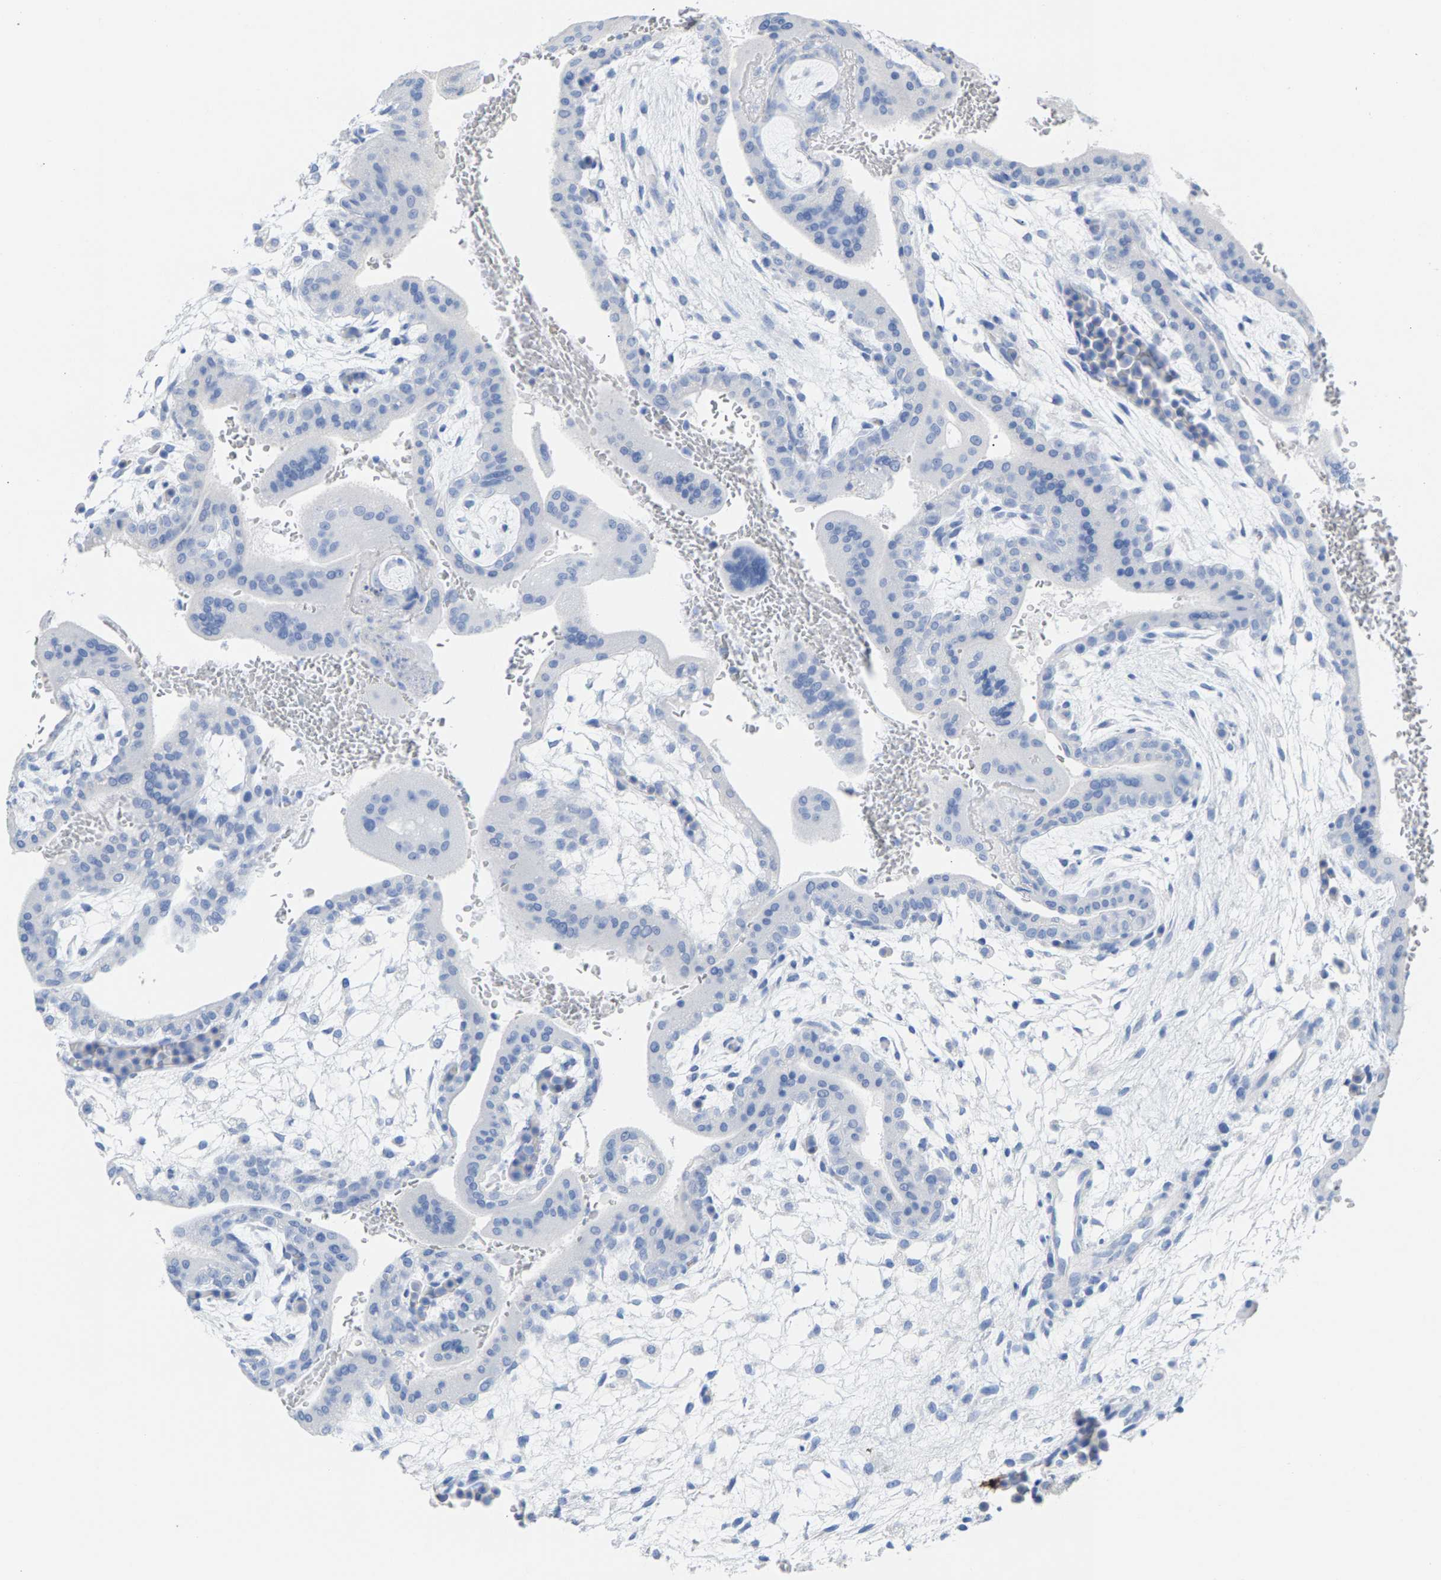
{"staining": {"intensity": "negative", "quantity": "none", "location": "none"}, "tissue": "placenta", "cell_type": "Trophoblastic cells", "image_type": "normal", "snomed": [{"axis": "morphology", "description": "Normal tissue, NOS"}, {"axis": "topography", "description": "Placenta"}], "caption": "Human placenta stained for a protein using immunohistochemistry exhibits no positivity in trophoblastic cells.", "gene": "CPA1", "patient": {"sex": "female", "age": 35}}